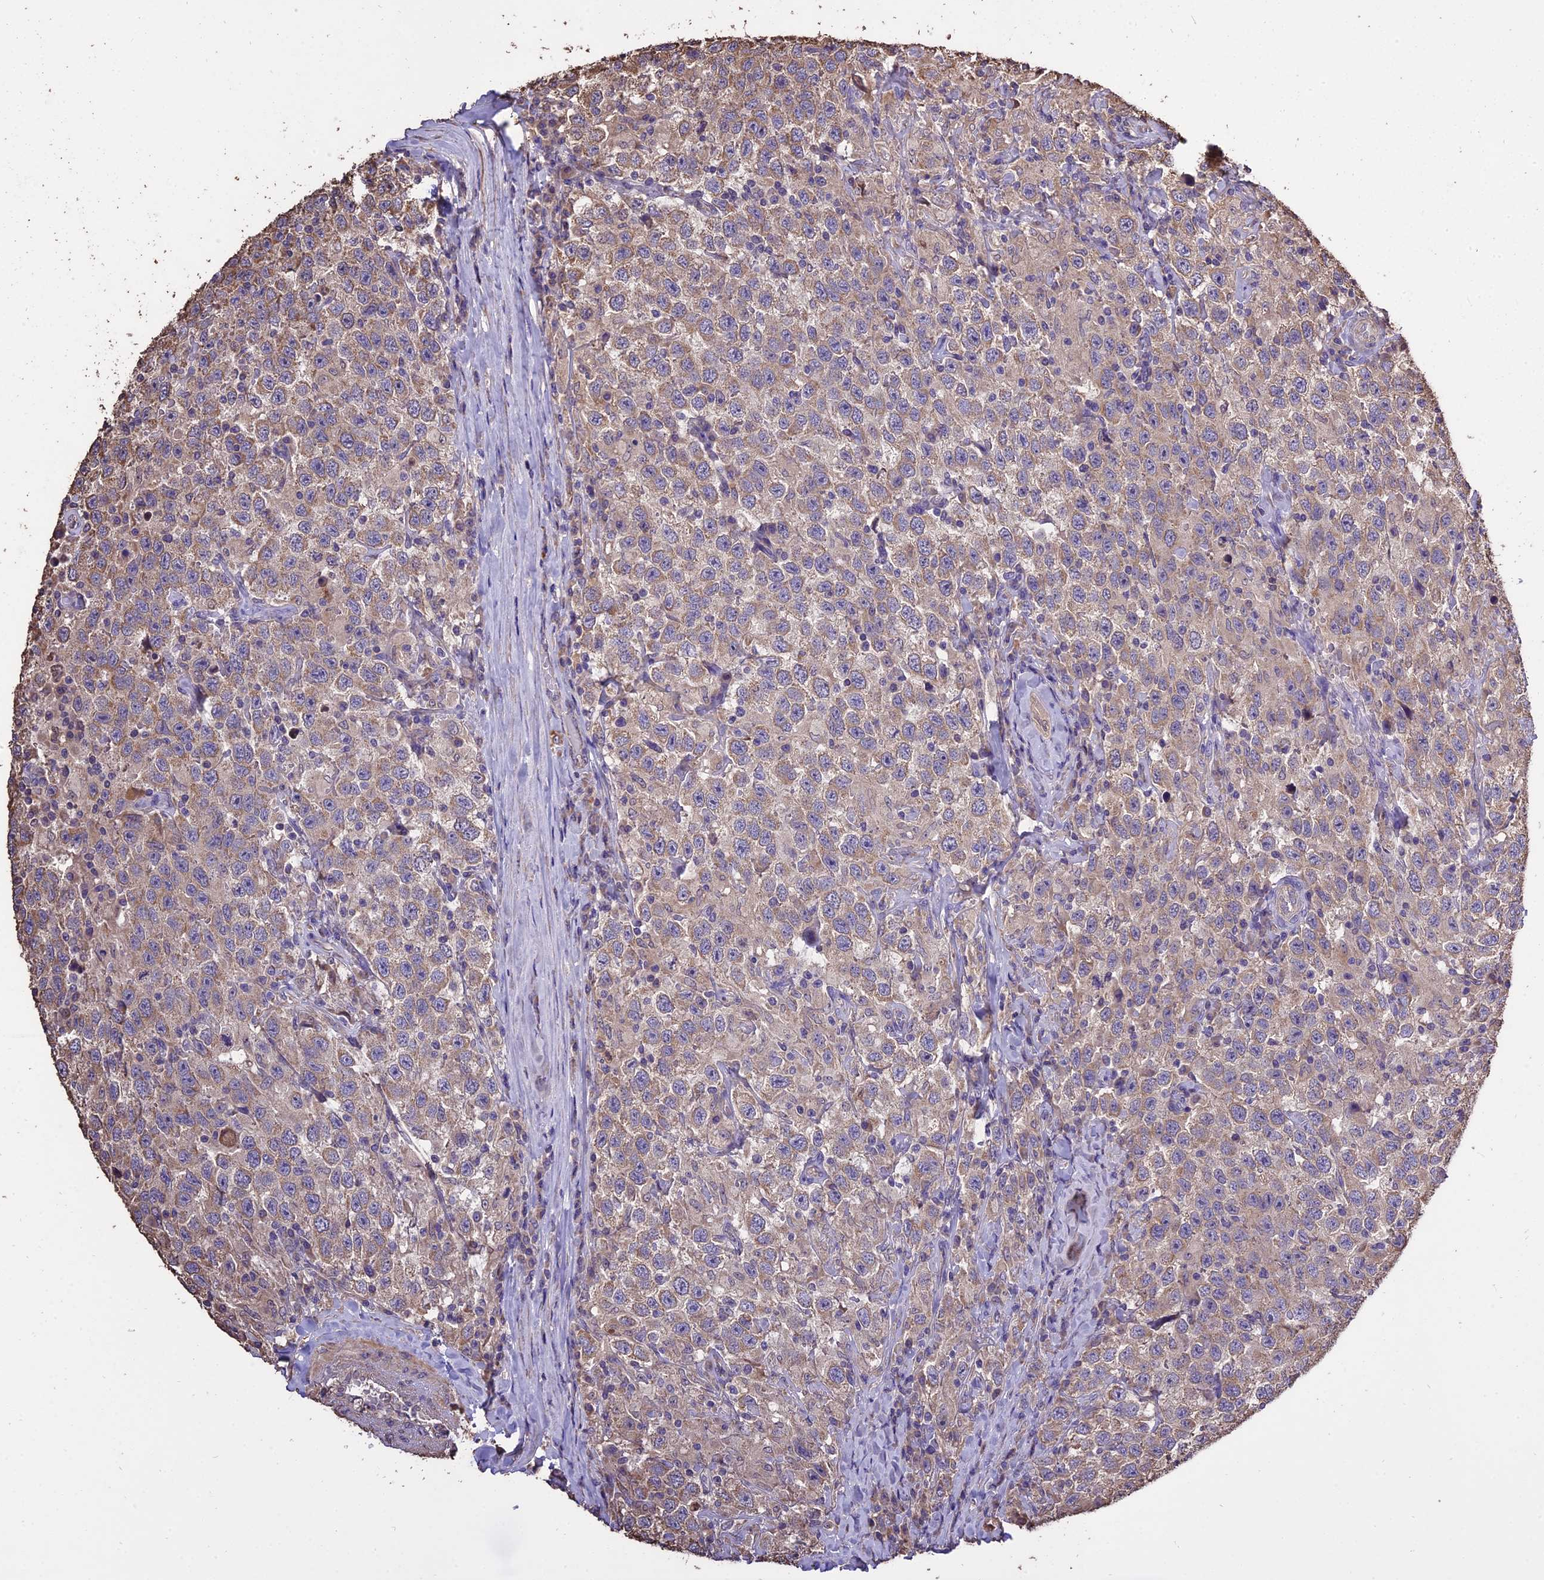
{"staining": {"intensity": "weak", "quantity": "<25%", "location": "cytoplasmic/membranous"}, "tissue": "testis cancer", "cell_type": "Tumor cells", "image_type": "cancer", "snomed": [{"axis": "morphology", "description": "Seminoma, NOS"}, {"axis": "topography", "description": "Testis"}], "caption": "Histopathology image shows no significant protein positivity in tumor cells of testis cancer (seminoma).", "gene": "PGPEP1L", "patient": {"sex": "male", "age": 41}}